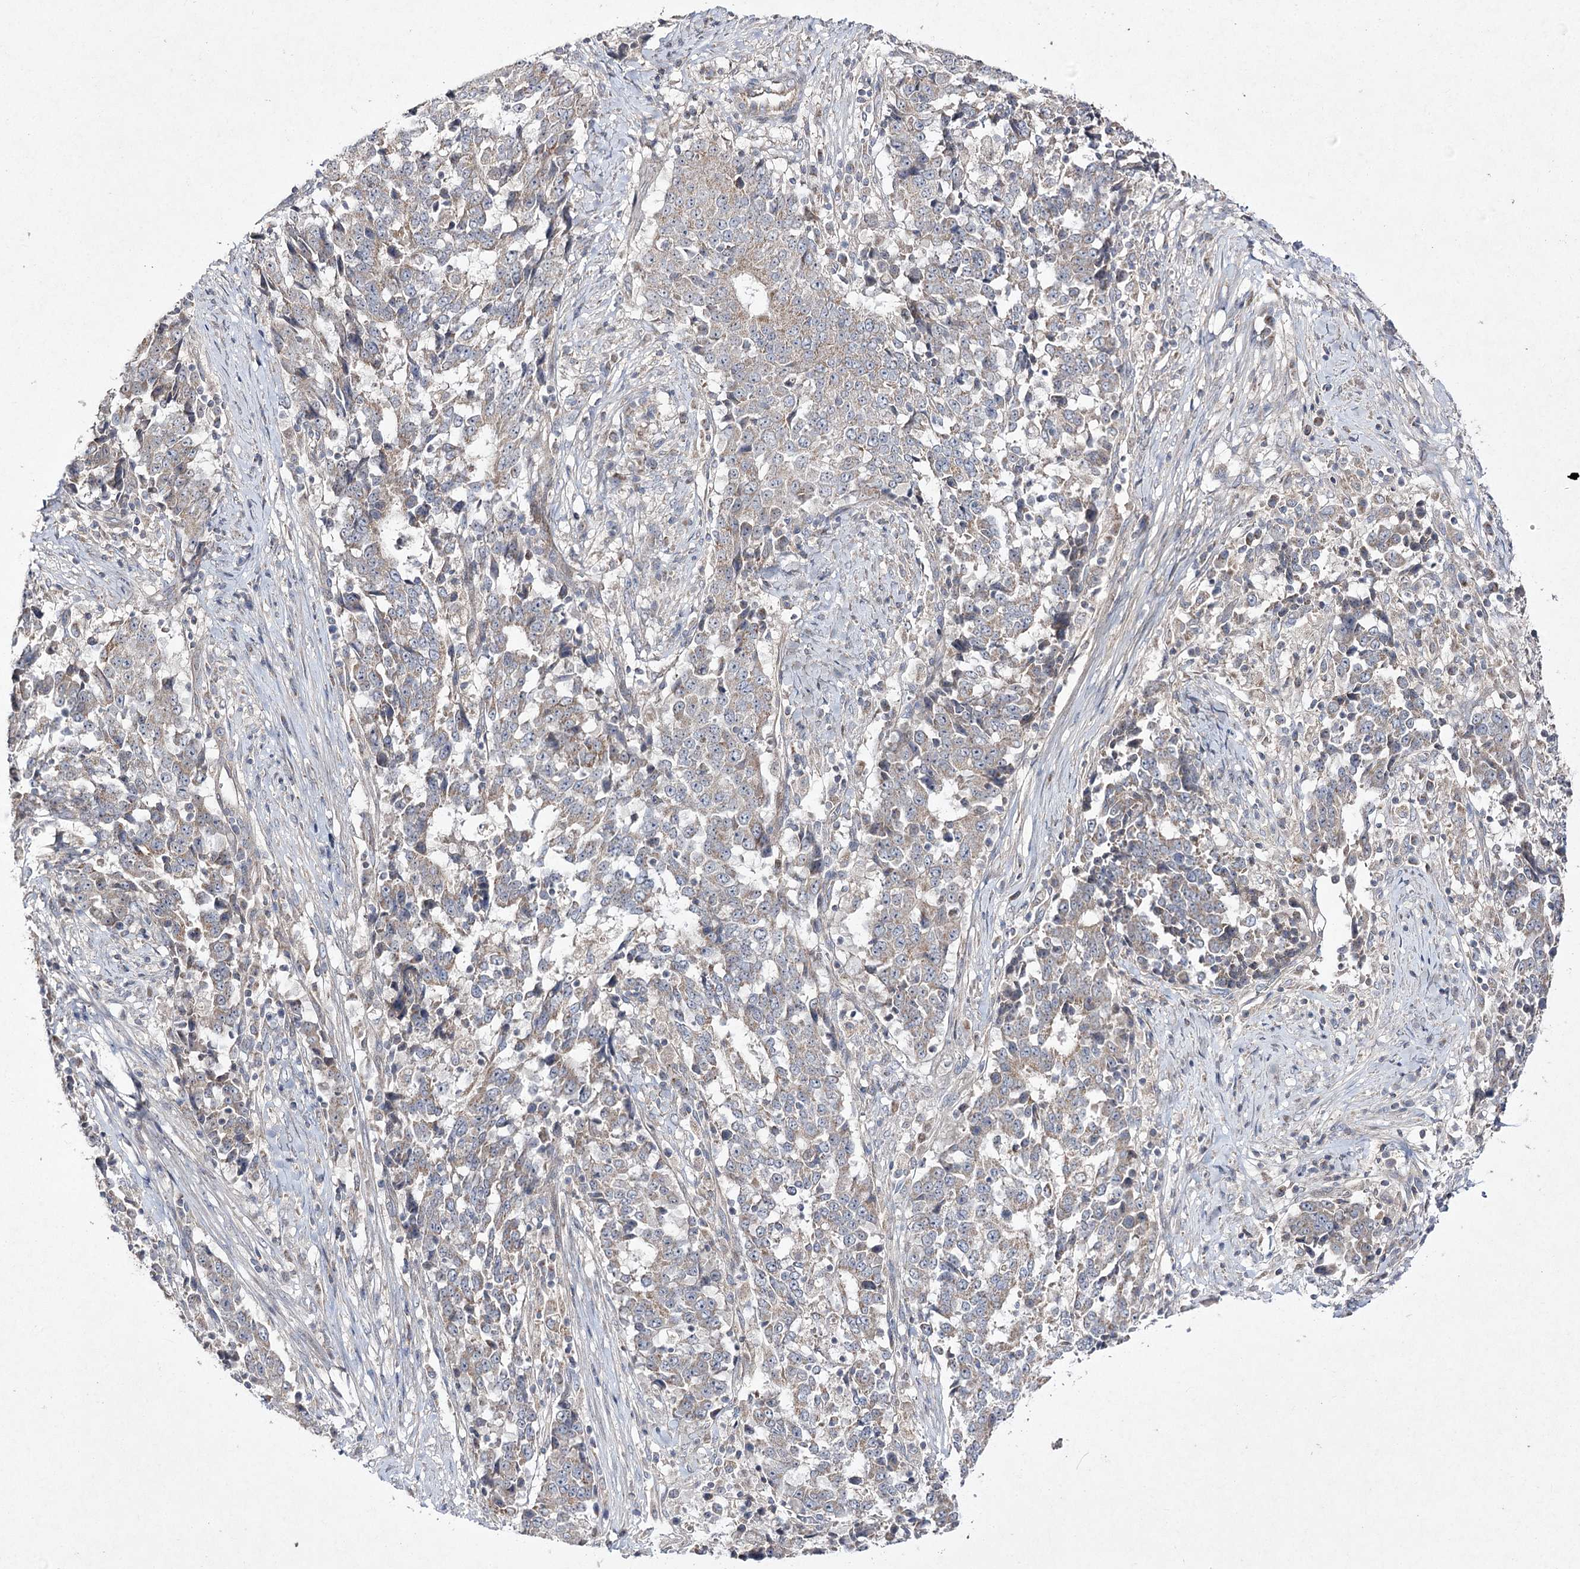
{"staining": {"intensity": "weak", "quantity": "<25%", "location": "cytoplasmic/membranous"}, "tissue": "stomach cancer", "cell_type": "Tumor cells", "image_type": "cancer", "snomed": [{"axis": "morphology", "description": "Adenocarcinoma, NOS"}, {"axis": "topography", "description": "Stomach"}], "caption": "Image shows no protein staining in tumor cells of adenocarcinoma (stomach) tissue. The staining is performed using DAB (3,3'-diaminobenzidine) brown chromogen with nuclei counter-stained in using hematoxylin.", "gene": "FANCL", "patient": {"sex": "male", "age": 59}}